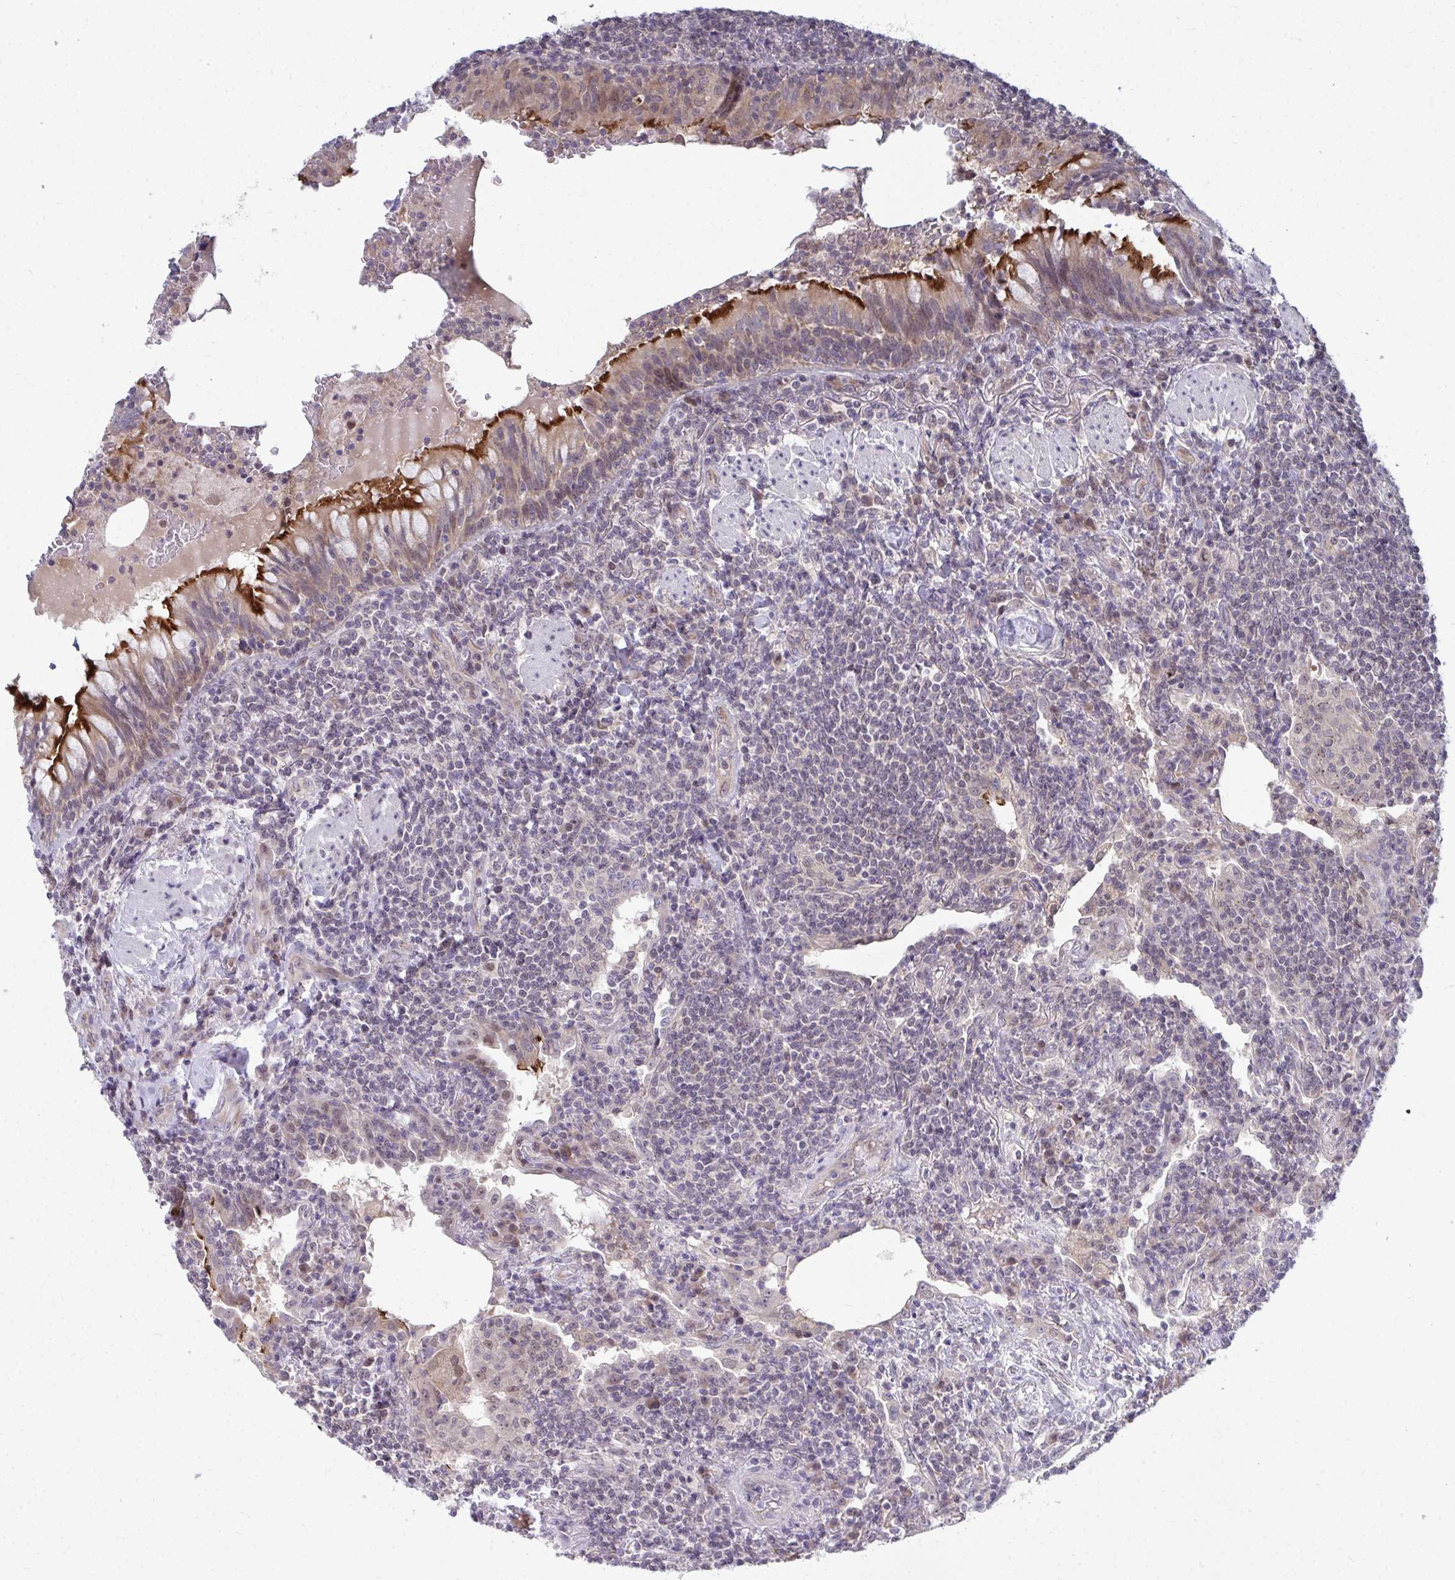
{"staining": {"intensity": "negative", "quantity": "none", "location": "none"}, "tissue": "lymphoma", "cell_type": "Tumor cells", "image_type": "cancer", "snomed": [{"axis": "morphology", "description": "Malignant lymphoma, non-Hodgkin's type, Low grade"}, {"axis": "topography", "description": "Lung"}], "caption": "An immunohistochemistry (IHC) image of low-grade malignant lymphoma, non-Hodgkin's type is shown. There is no staining in tumor cells of low-grade malignant lymphoma, non-Hodgkin's type.", "gene": "MROH8", "patient": {"sex": "female", "age": 71}}